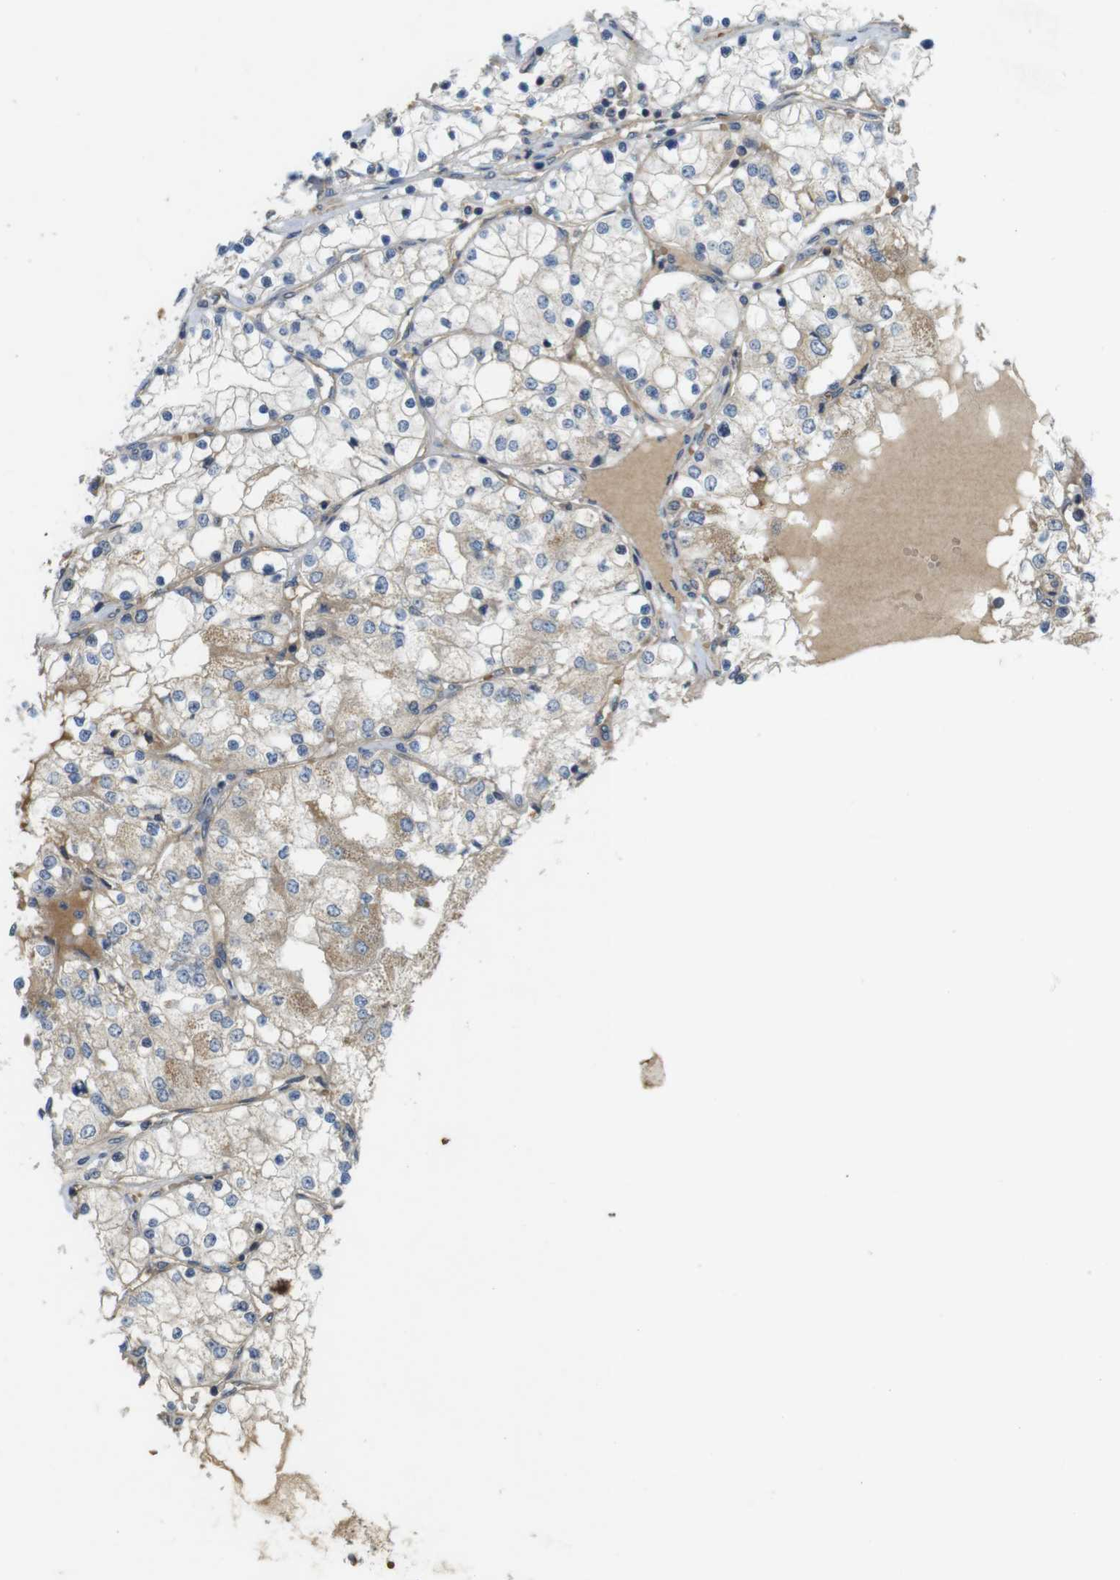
{"staining": {"intensity": "moderate", "quantity": "<25%", "location": "cytoplasmic/membranous"}, "tissue": "renal cancer", "cell_type": "Tumor cells", "image_type": "cancer", "snomed": [{"axis": "morphology", "description": "Adenocarcinoma, NOS"}, {"axis": "topography", "description": "Kidney"}], "caption": "DAB immunohistochemical staining of renal cancer shows moderate cytoplasmic/membranous protein staining in about <25% of tumor cells. Immunohistochemistry stains the protein in brown and the nuclei are stained blue.", "gene": "CLTC", "patient": {"sex": "male", "age": 68}}